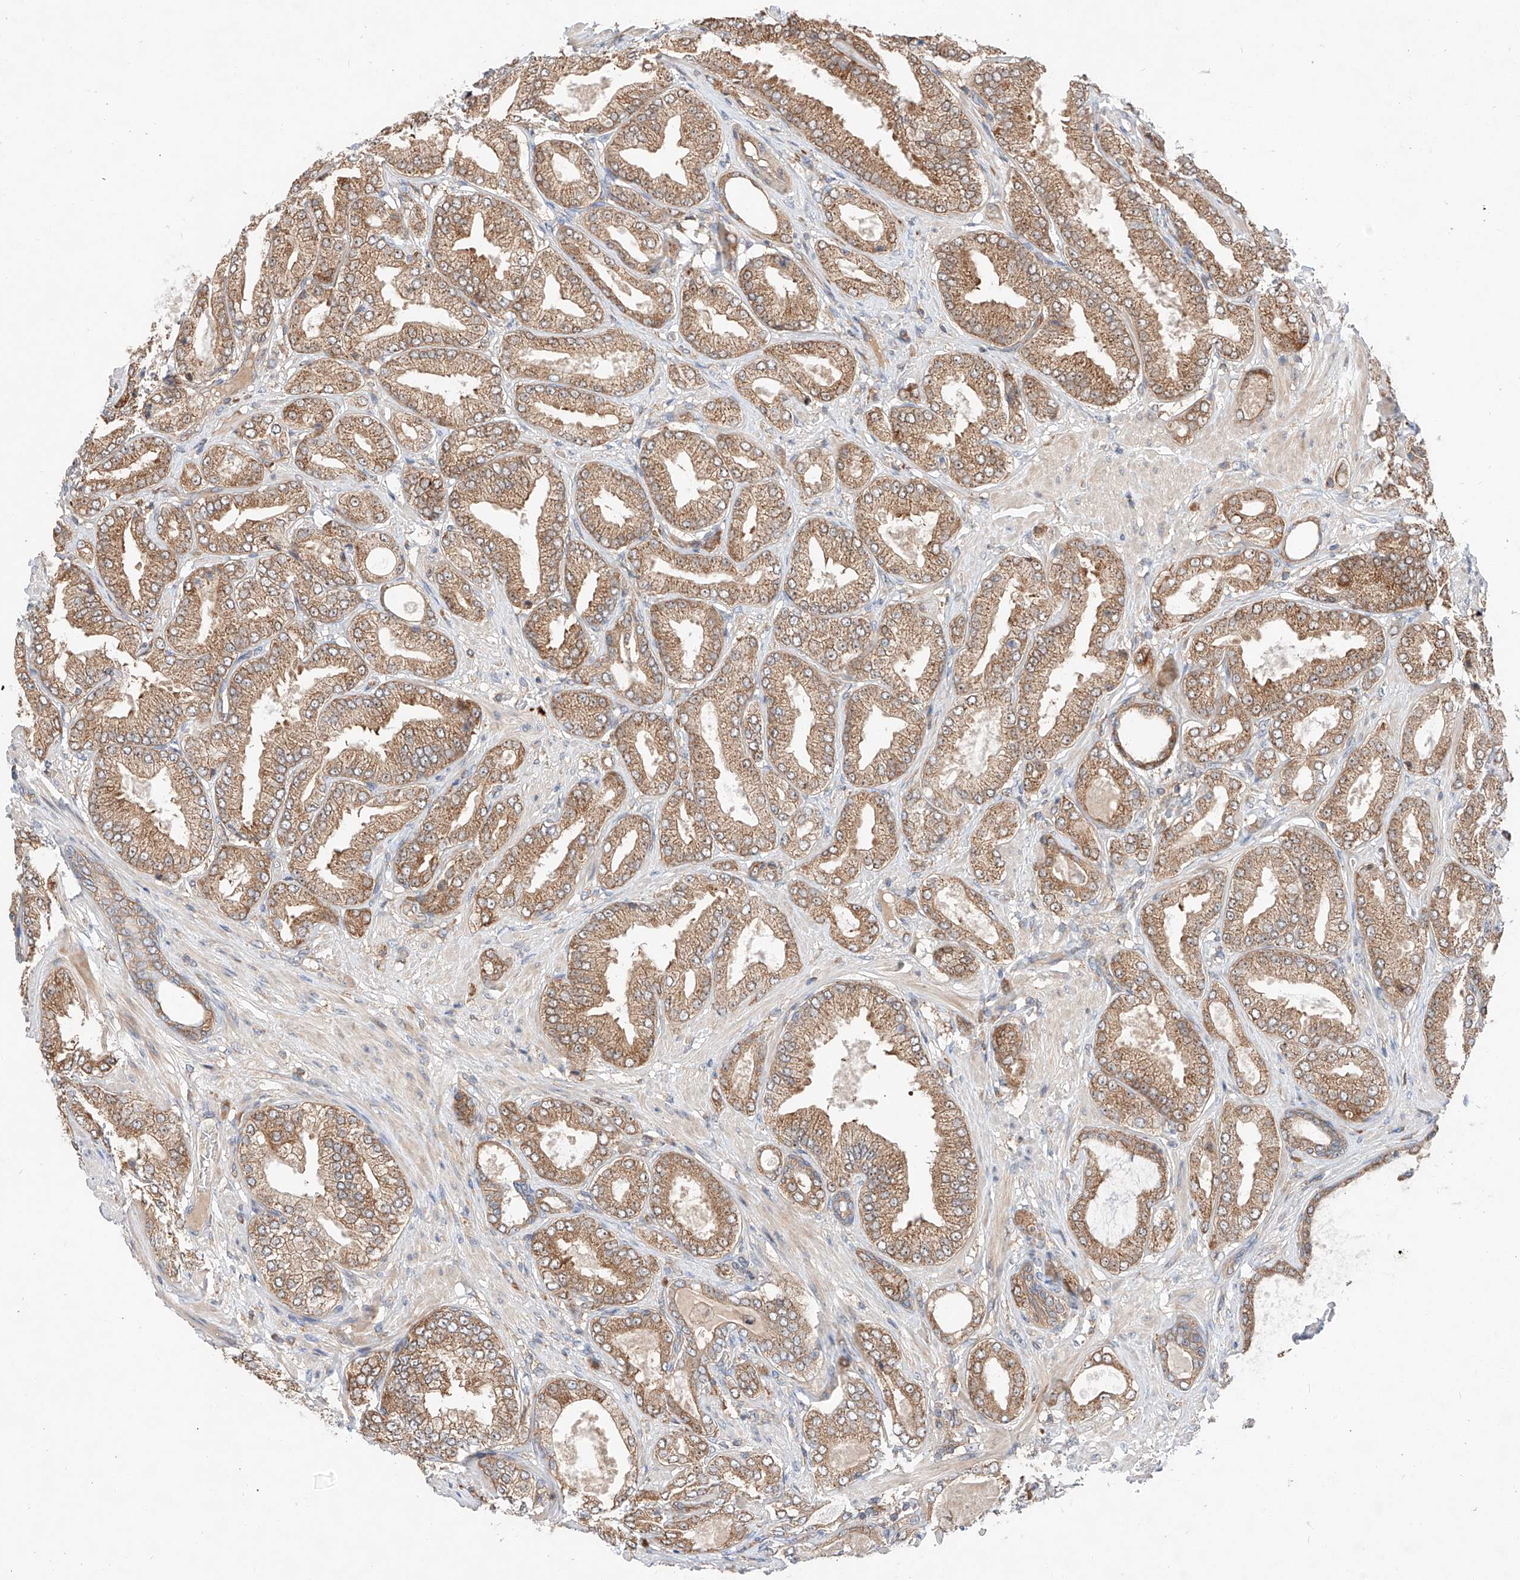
{"staining": {"intensity": "moderate", "quantity": ">75%", "location": "cytoplasmic/membranous"}, "tissue": "prostate cancer", "cell_type": "Tumor cells", "image_type": "cancer", "snomed": [{"axis": "morphology", "description": "Adenocarcinoma, Low grade"}, {"axis": "topography", "description": "Prostate"}], "caption": "Prostate cancer (adenocarcinoma (low-grade)) stained with a protein marker exhibits moderate staining in tumor cells.", "gene": "RUSC1", "patient": {"sex": "male", "age": 63}}